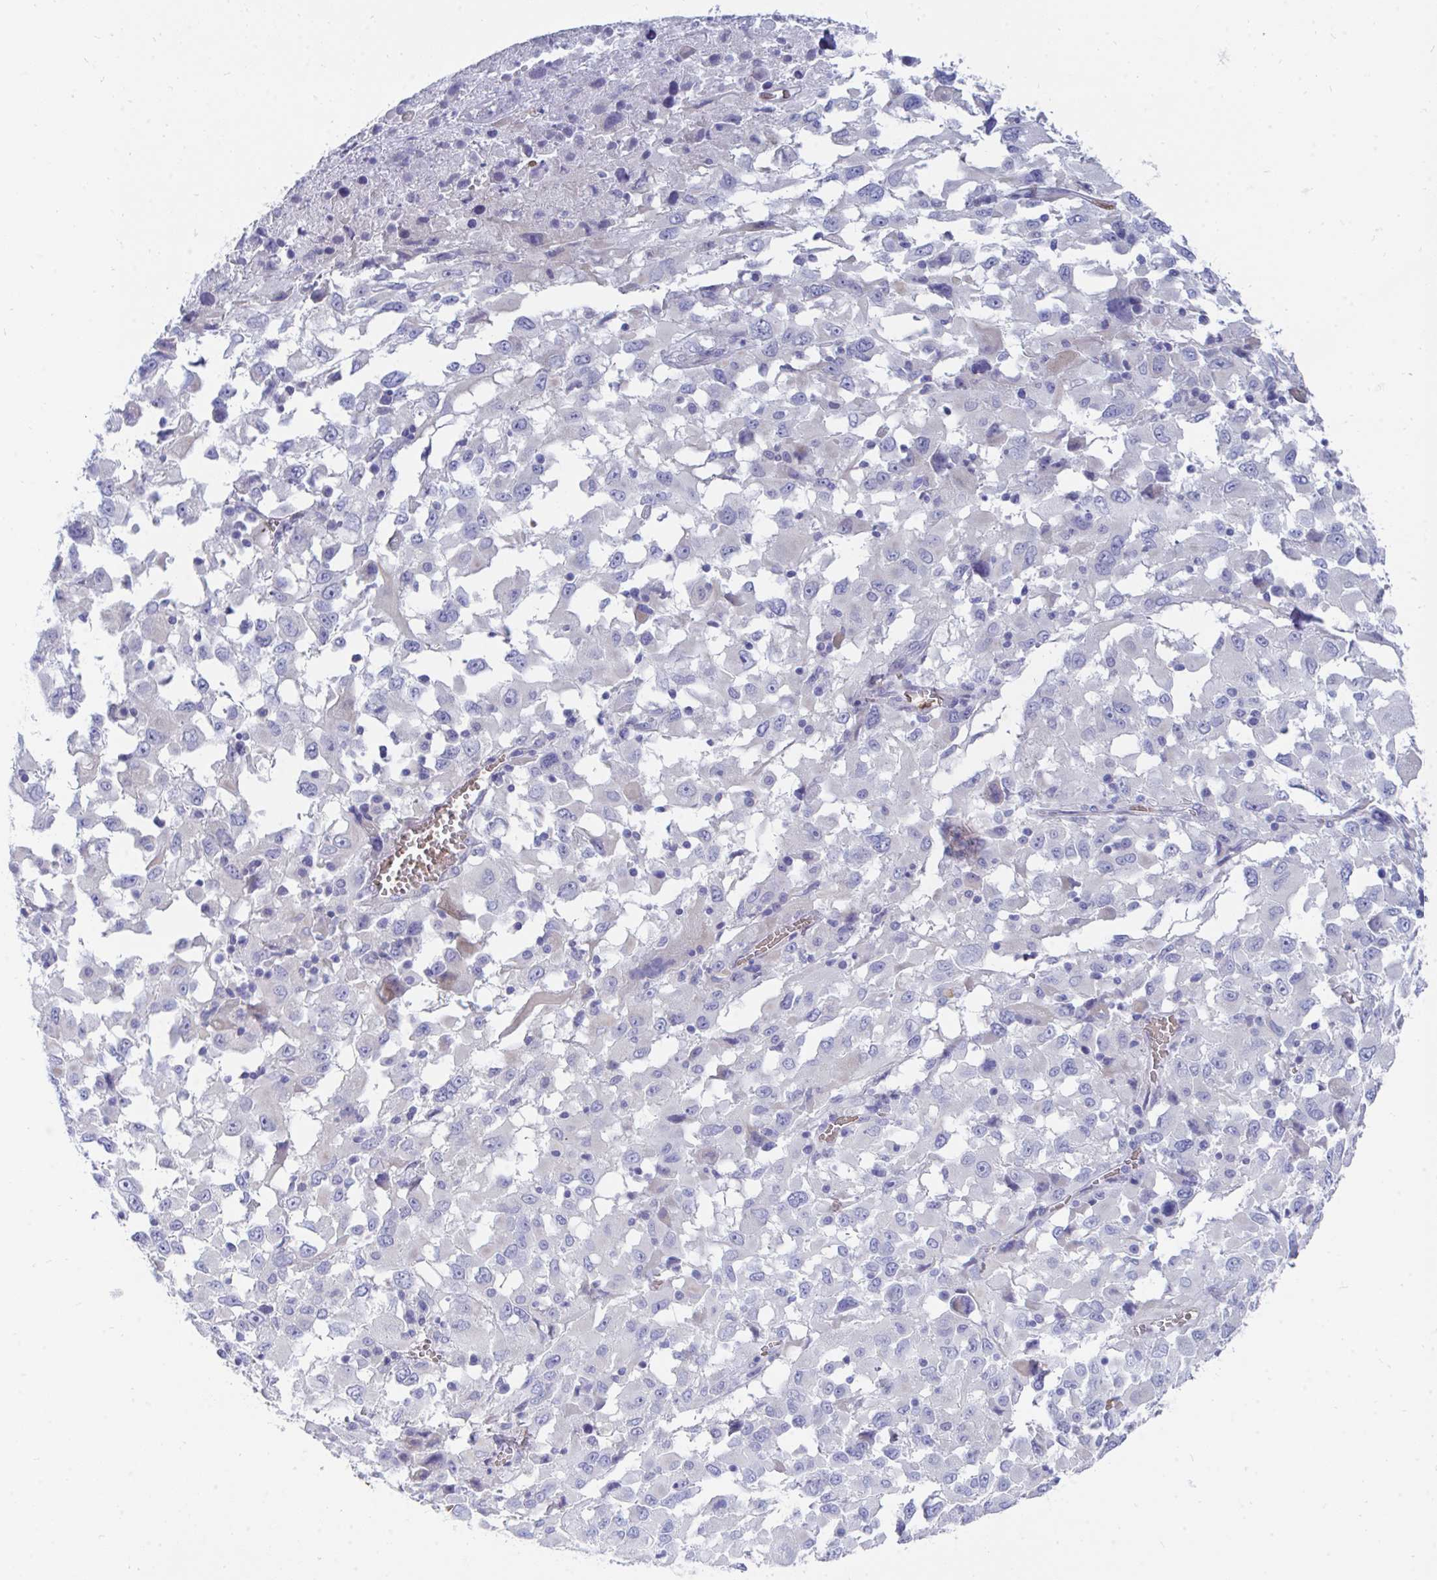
{"staining": {"intensity": "negative", "quantity": "none", "location": "none"}, "tissue": "melanoma", "cell_type": "Tumor cells", "image_type": "cancer", "snomed": [{"axis": "morphology", "description": "Malignant melanoma, Metastatic site"}, {"axis": "topography", "description": "Soft tissue"}], "caption": "Tumor cells show no significant expression in malignant melanoma (metastatic site).", "gene": "MROH2B", "patient": {"sex": "male", "age": 50}}